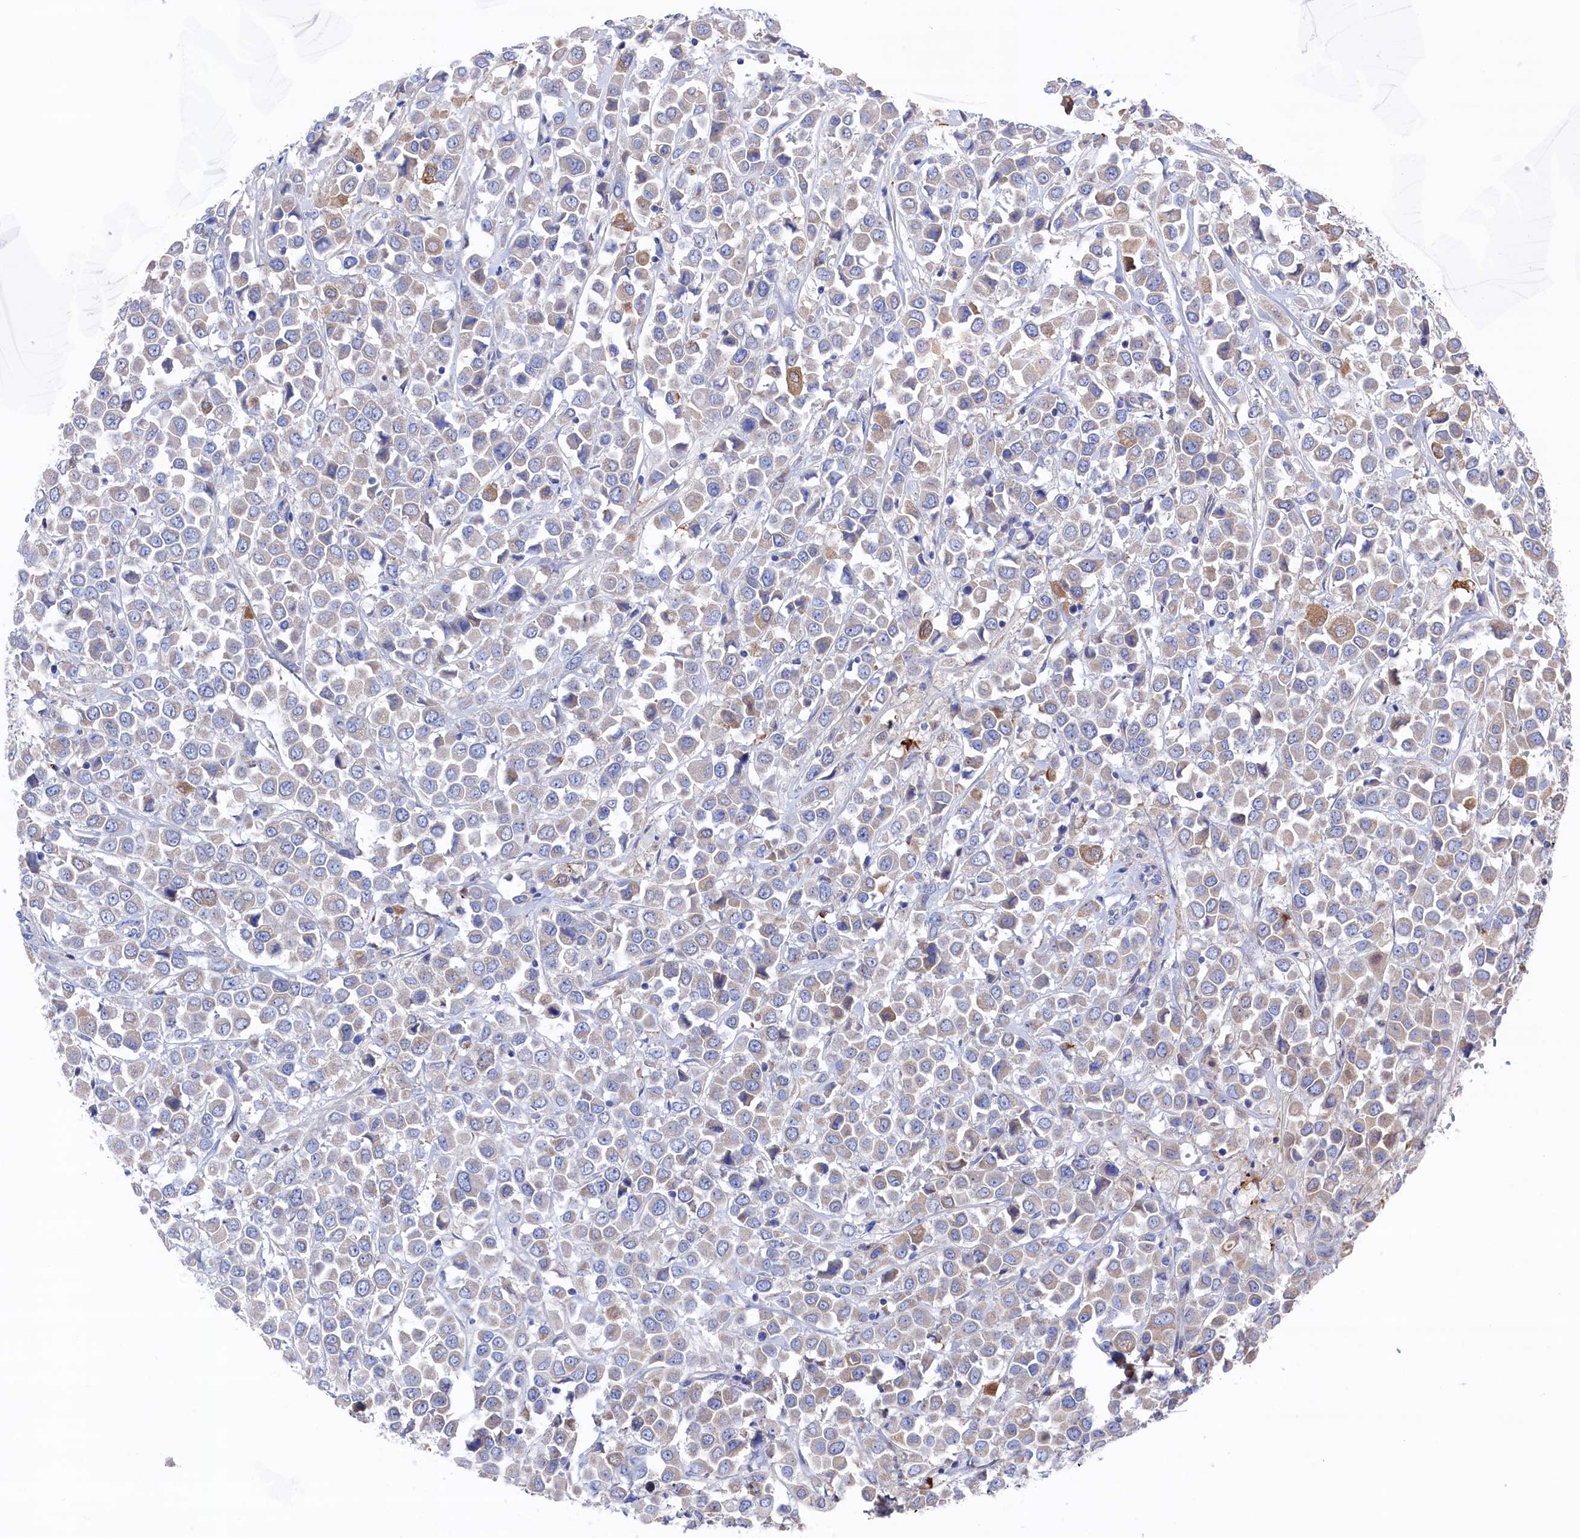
{"staining": {"intensity": "weak", "quantity": "25%-75%", "location": "cytoplasmic/membranous"}, "tissue": "breast cancer", "cell_type": "Tumor cells", "image_type": "cancer", "snomed": [{"axis": "morphology", "description": "Duct carcinoma"}, {"axis": "topography", "description": "Breast"}], "caption": "Immunohistochemistry (IHC) of human breast intraductal carcinoma reveals low levels of weak cytoplasmic/membranous positivity in approximately 25%-75% of tumor cells.", "gene": "C12orf73", "patient": {"sex": "female", "age": 61}}